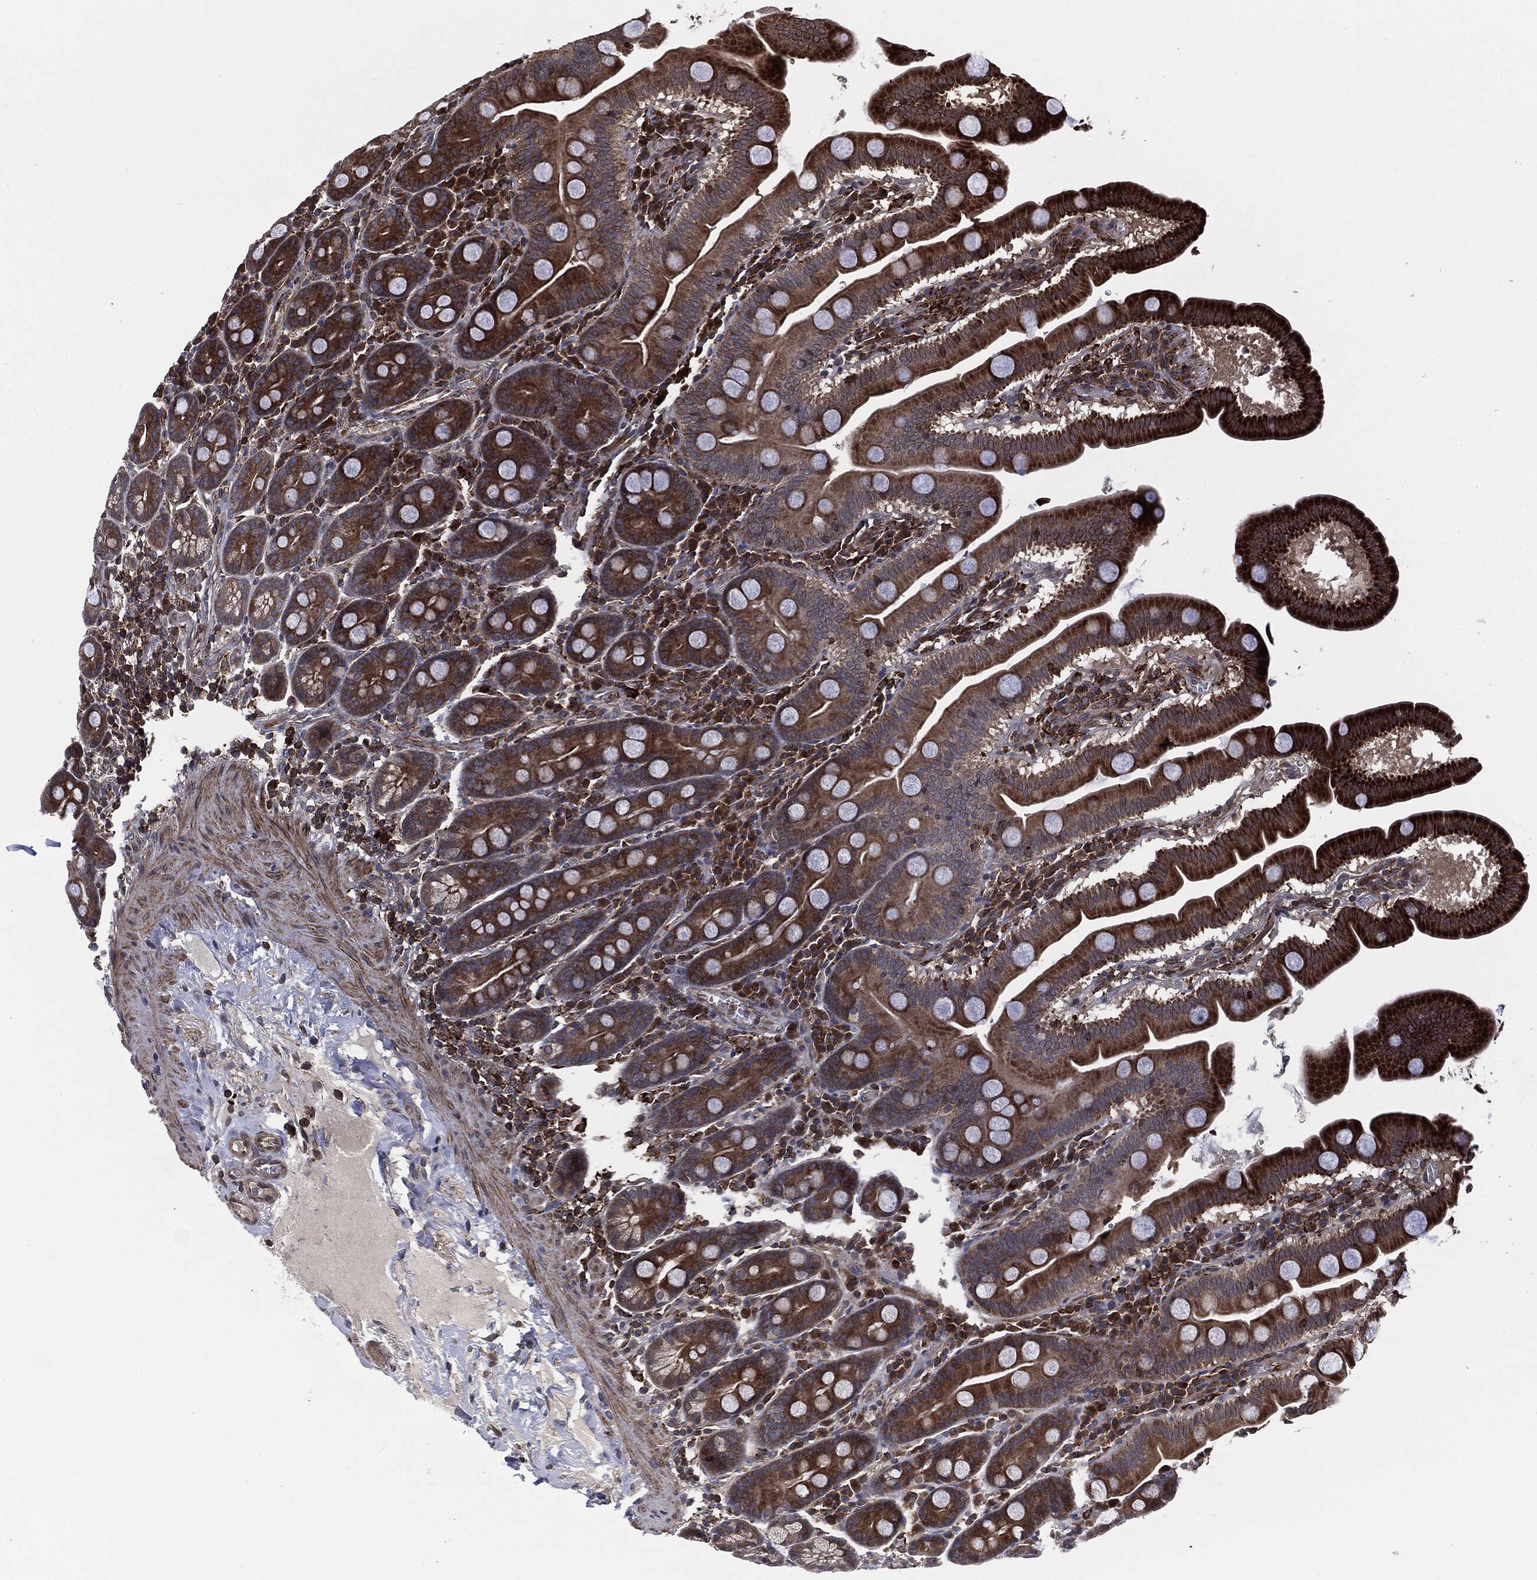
{"staining": {"intensity": "strong", "quantity": "25%-75%", "location": "cytoplasmic/membranous"}, "tissue": "duodenum", "cell_type": "Glandular cells", "image_type": "normal", "snomed": [{"axis": "morphology", "description": "Normal tissue, NOS"}, {"axis": "topography", "description": "Duodenum"}], "caption": "A brown stain labels strong cytoplasmic/membranous positivity of a protein in glandular cells of normal human duodenum. (Brightfield microscopy of DAB IHC at high magnification).", "gene": "UBR1", "patient": {"sex": "male", "age": 59}}